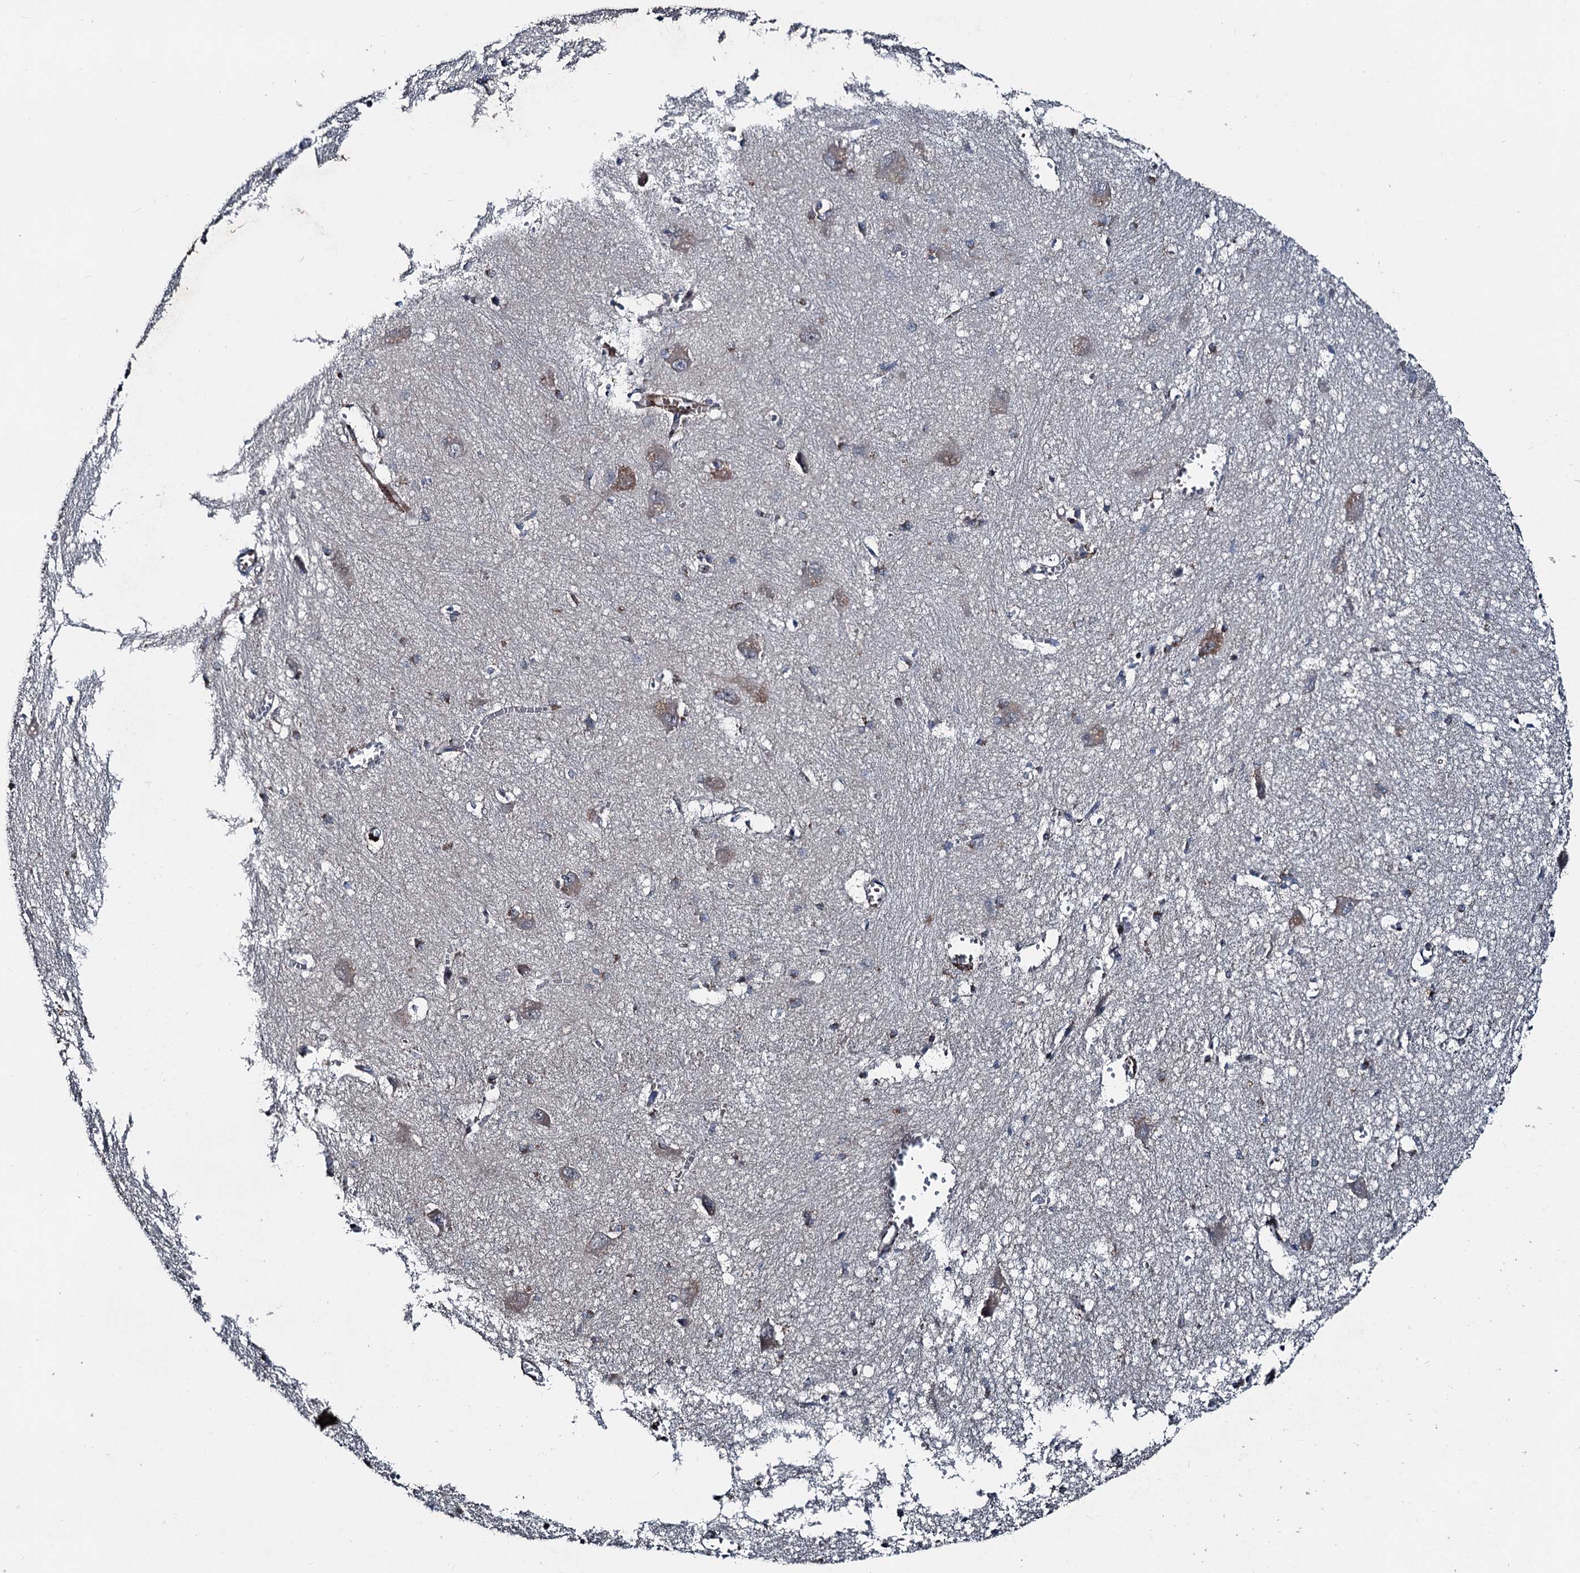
{"staining": {"intensity": "weak", "quantity": "<25%", "location": "cytoplasmic/membranous"}, "tissue": "caudate", "cell_type": "Glial cells", "image_type": "normal", "snomed": [{"axis": "morphology", "description": "Normal tissue, NOS"}, {"axis": "topography", "description": "Lateral ventricle wall"}], "caption": "Immunohistochemistry (IHC) photomicrograph of unremarkable caudate: human caudate stained with DAB (3,3'-diaminobenzidine) displays no significant protein positivity in glial cells. (Immunohistochemistry (IHC), brightfield microscopy, high magnification).", "gene": "DDIAS", "patient": {"sex": "male", "age": 37}}